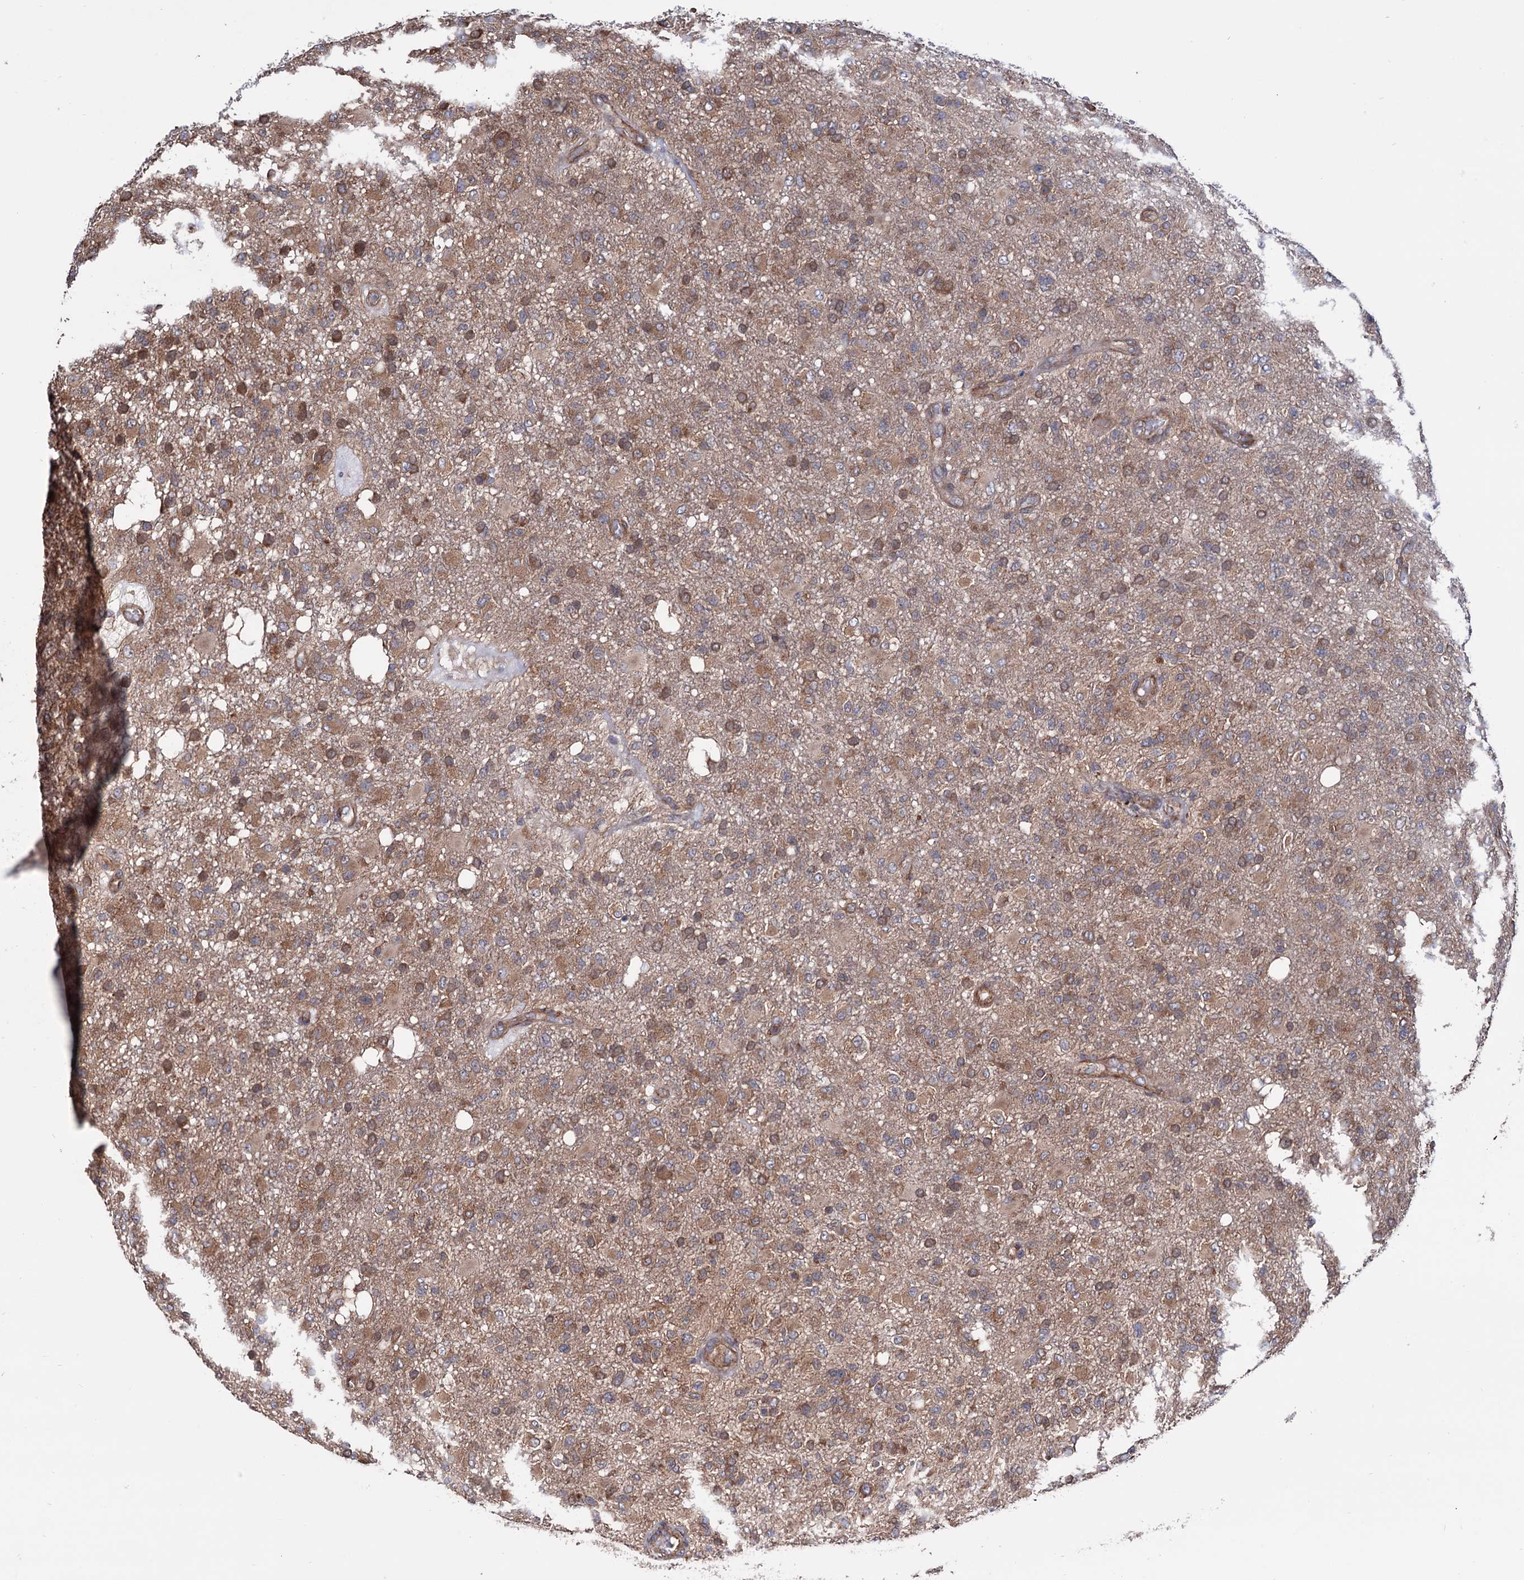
{"staining": {"intensity": "moderate", "quantity": ">75%", "location": "cytoplasmic/membranous"}, "tissue": "glioma", "cell_type": "Tumor cells", "image_type": "cancer", "snomed": [{"axis": "morphology", "description": "Glioma, malignant, High grade"}, {"axis": "topography", "description": "Brain"}], "caption": "The immunohistochemical stain shows moderate cytoplasmic/membranous positivity in tumor cells of high-grade glioma (malignant) tissue.", "gene": "FERMT2", "patient": {"sex": "female", "age": 74}}